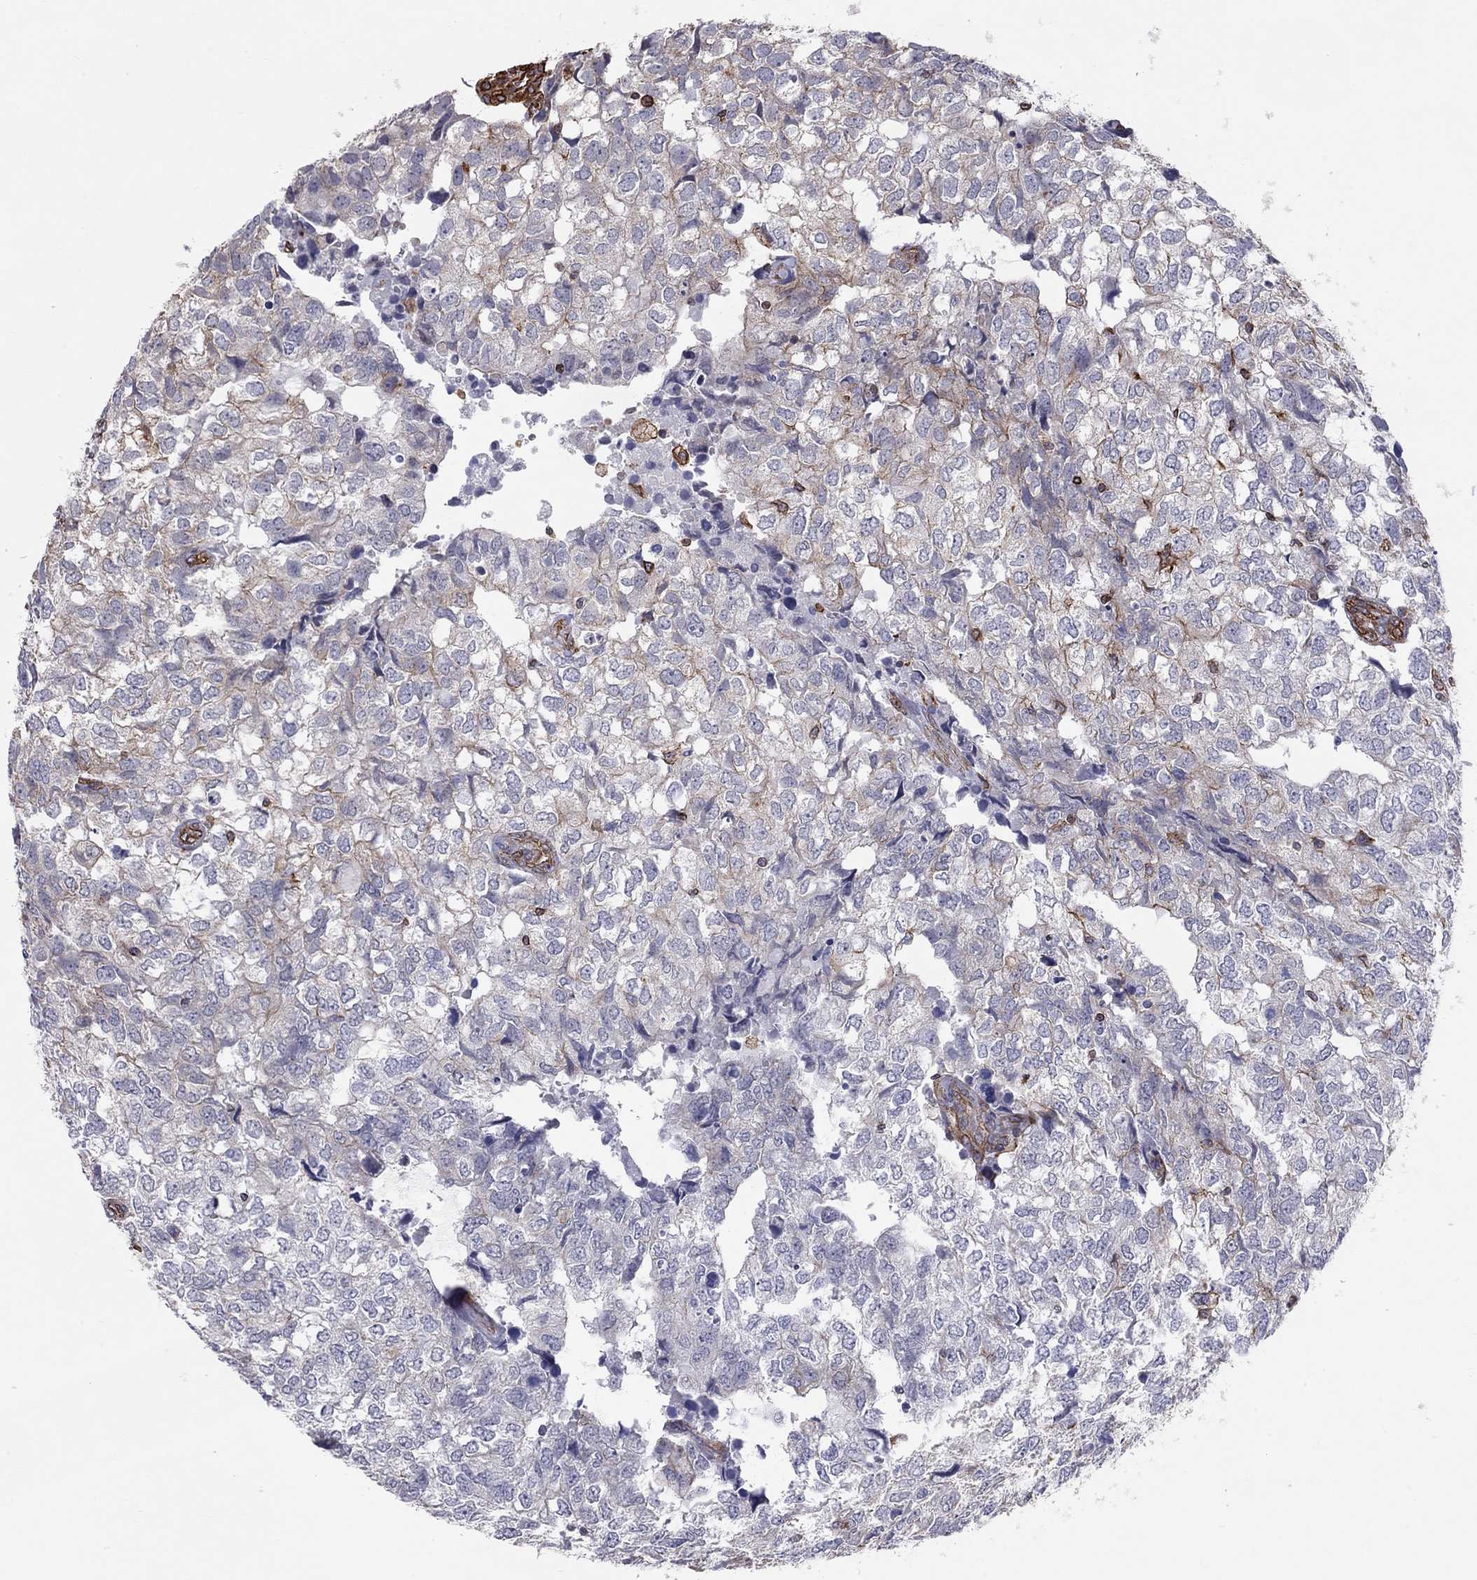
{"staining": {"intensity": "negative", "quantity": "none", "location": "none"}, "tissue": "breast cancer", "cell_type": "Tumor cells", "image_type": "cancer", "snomed": [{"axis": "morphology", "description": "Duct carcinoma"}, {"axis": "topography", "description": "Breast"}], "caption": "Tumor cells show no significant staining in invasive ductal carcinoma (breast).", "gene": "BICDL2", "patient": {"sex": "female", "age": 30}}